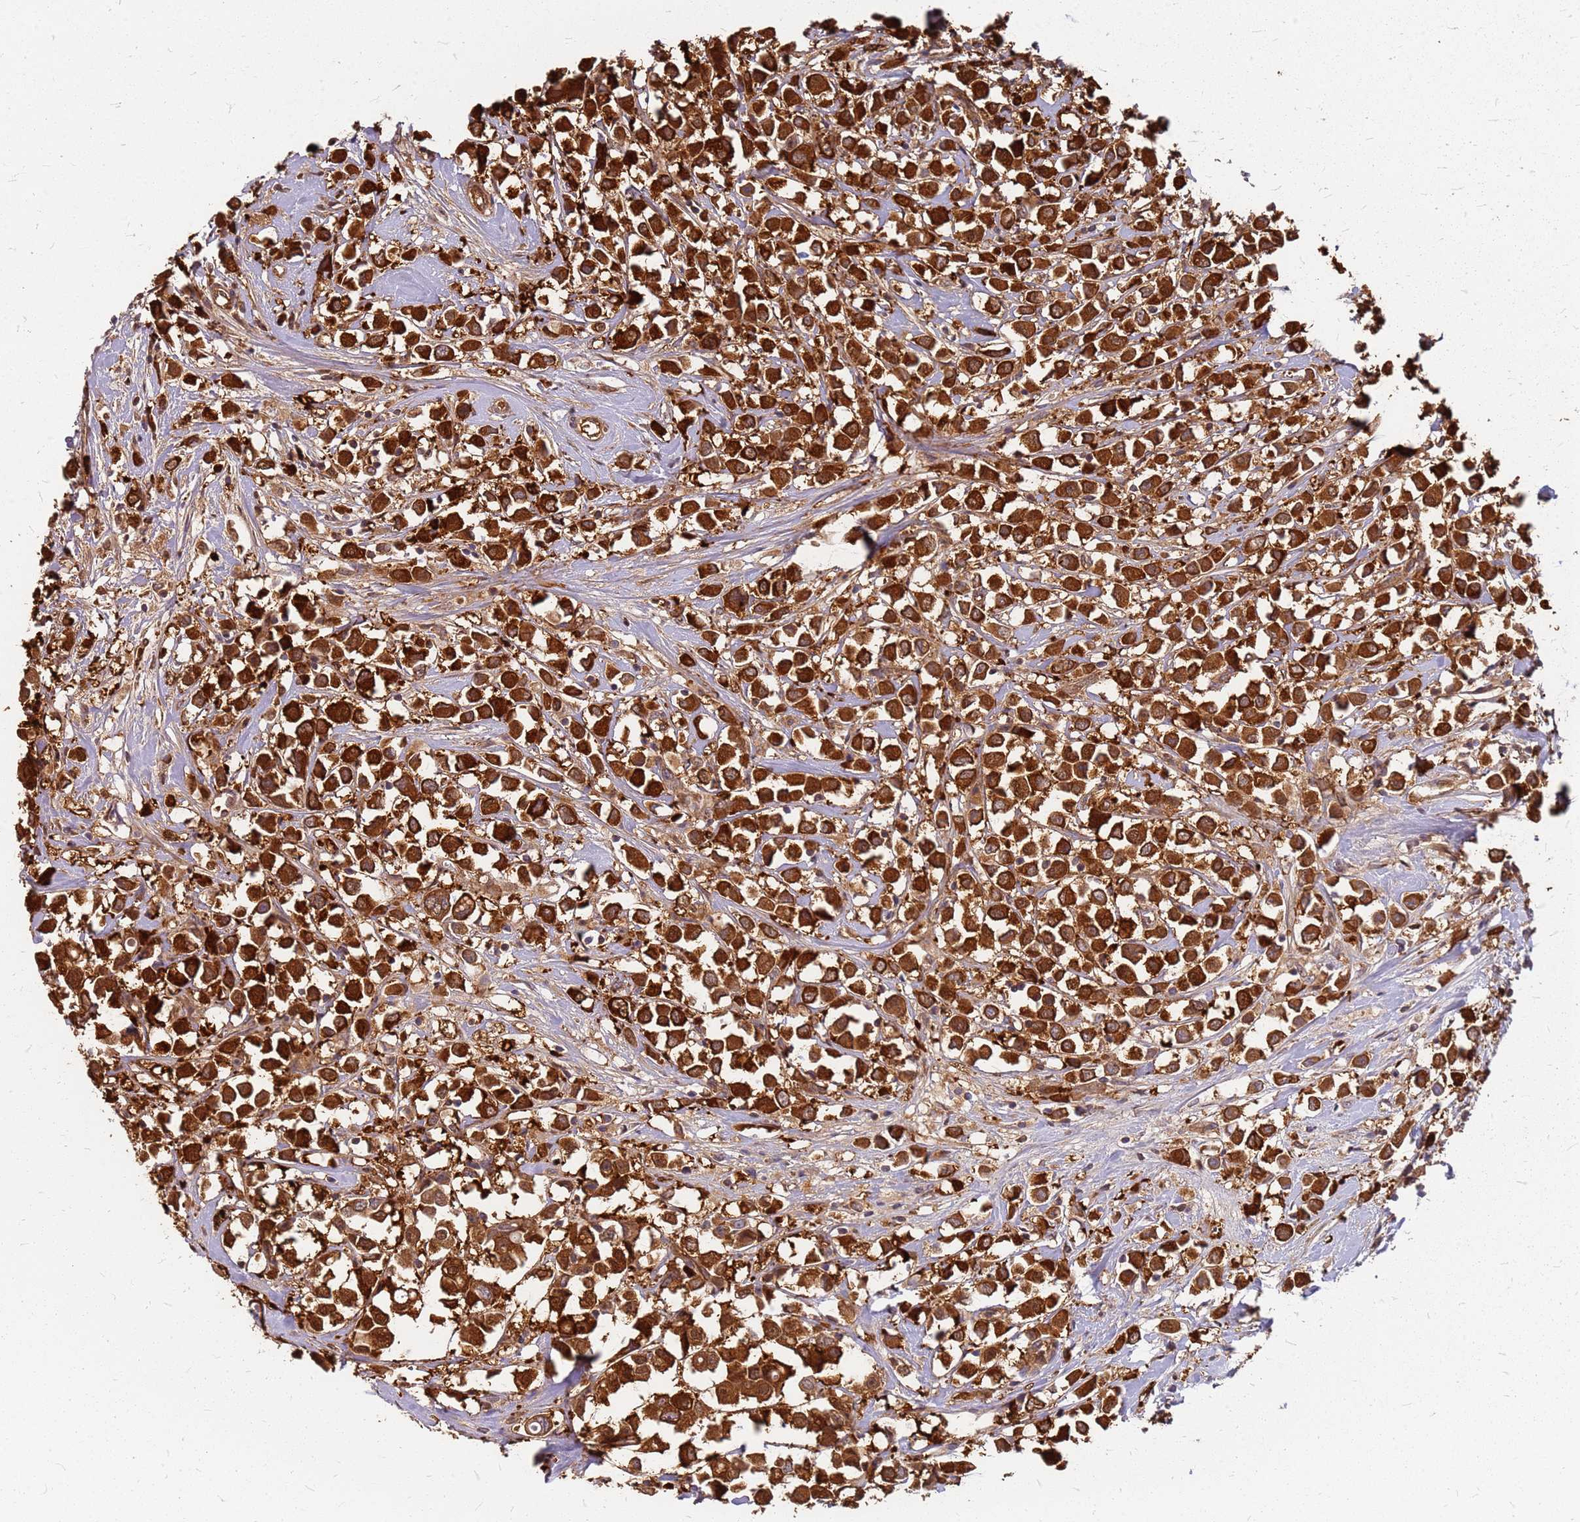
{"staining": {"intensity": "strong", "quantity": ">75%", "location": "cytoplasmic/membranous"}, "tissue": "breast cancer", "cell_type": "Tumor cells", "image_type": "cancer", "snomed": [{"axis": "morphology", "description": "Duct carcinoma"}, {"axis": "topography", "description": "Breast"}], "caption": "A micrograph of human breast cancer (invasive ductal carcinoma) stained for a protein reveals strong cytoplasmic/membranous brown staining in tumor cells.", "gene": "HDX", "patient": {"sex": "female", "age": 61}}